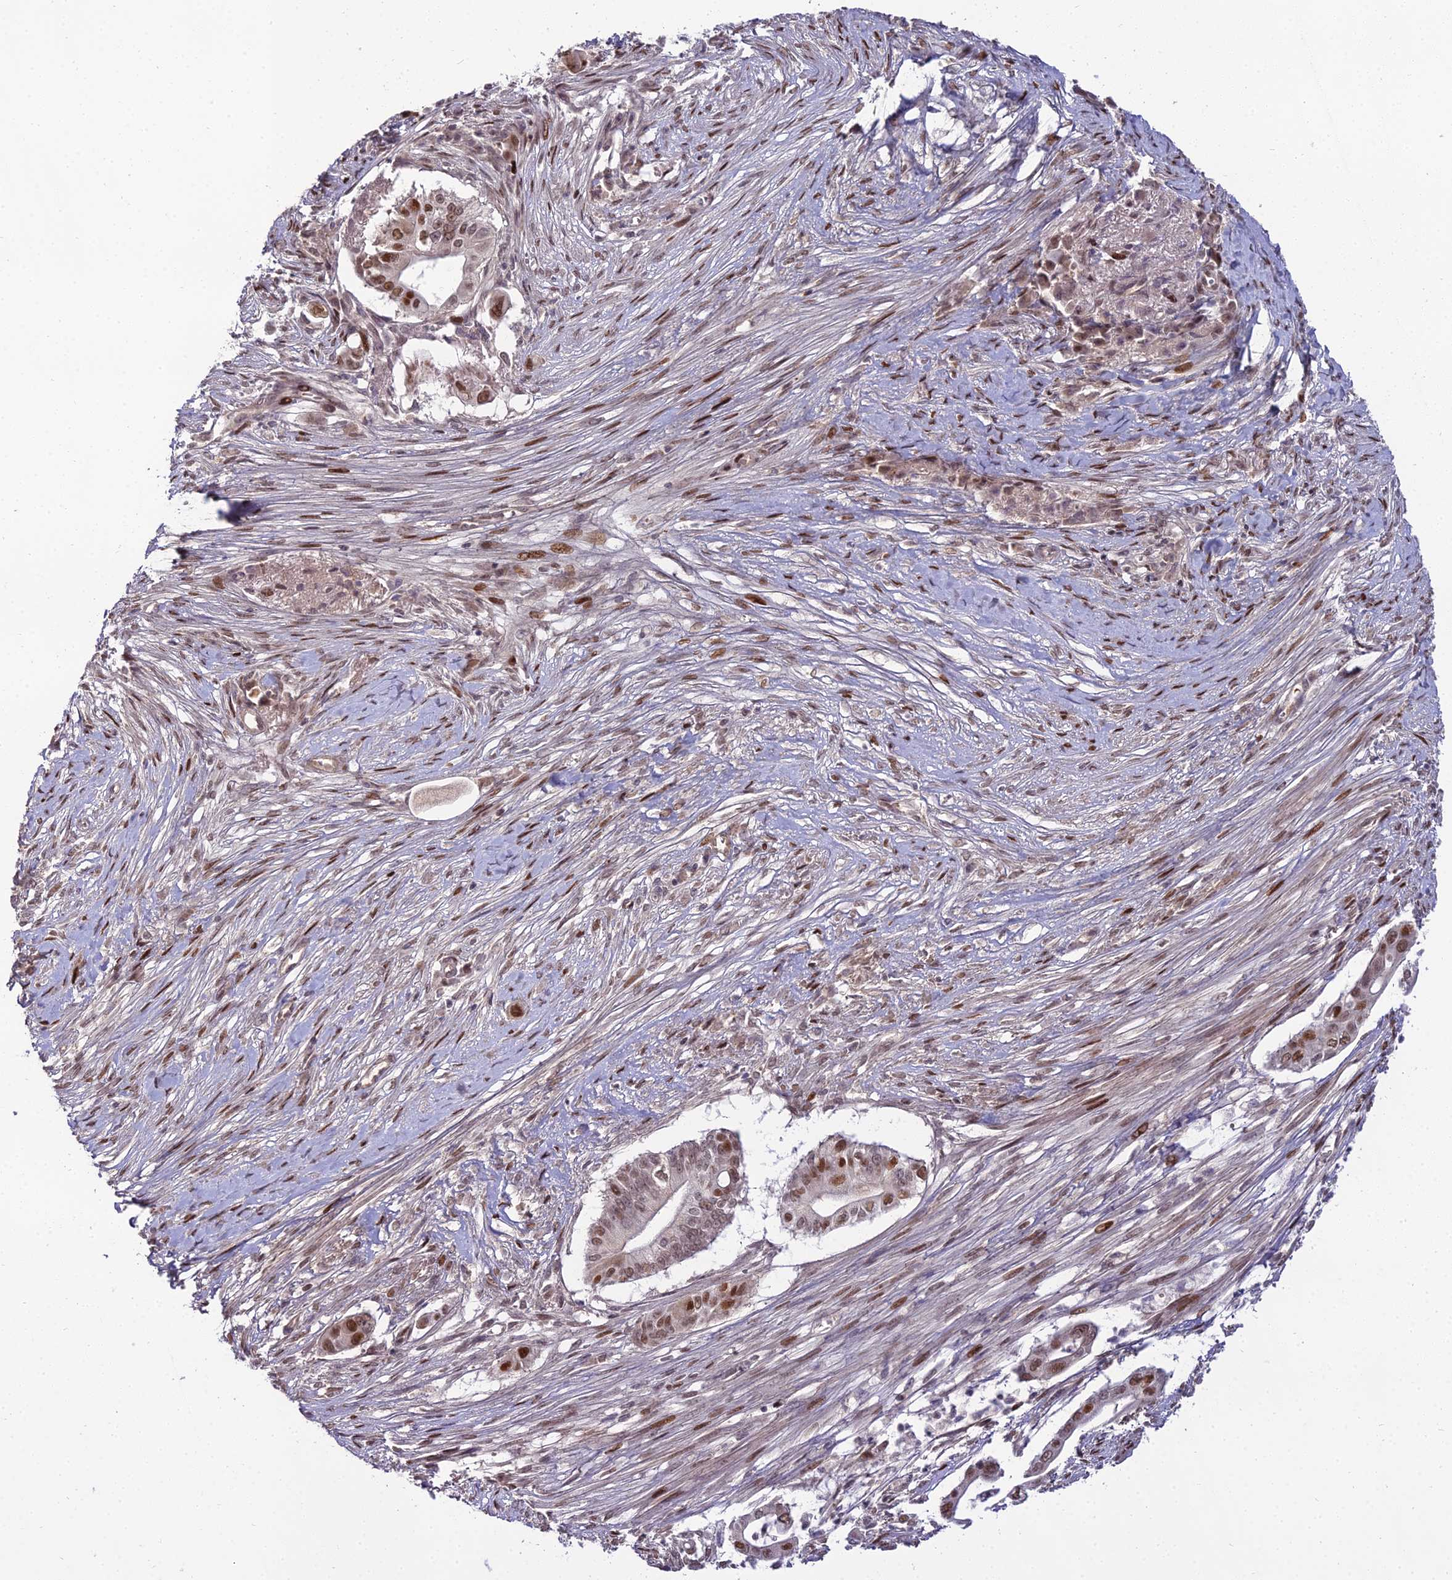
{"staining": {"intensity": "strong", "quantity": "25%-75%", "location": "nuclear"}, "tissue": "pancreatic cancer", "cell_type": "Tumor cells", "image_type": "cancer", "snomed": [{"axis": "morphology", "description": "Adenocarcinoma, NOS"}, {"axis": "topography", "description": "Pancreas"}], "caption": "An image of human adenocarcinoma (pancreatic) stained for a protein shows strong nuclear brown staining in tumor cells.", "gene": "ZNF707", "patient": {"sex": "male", "age": 68}}